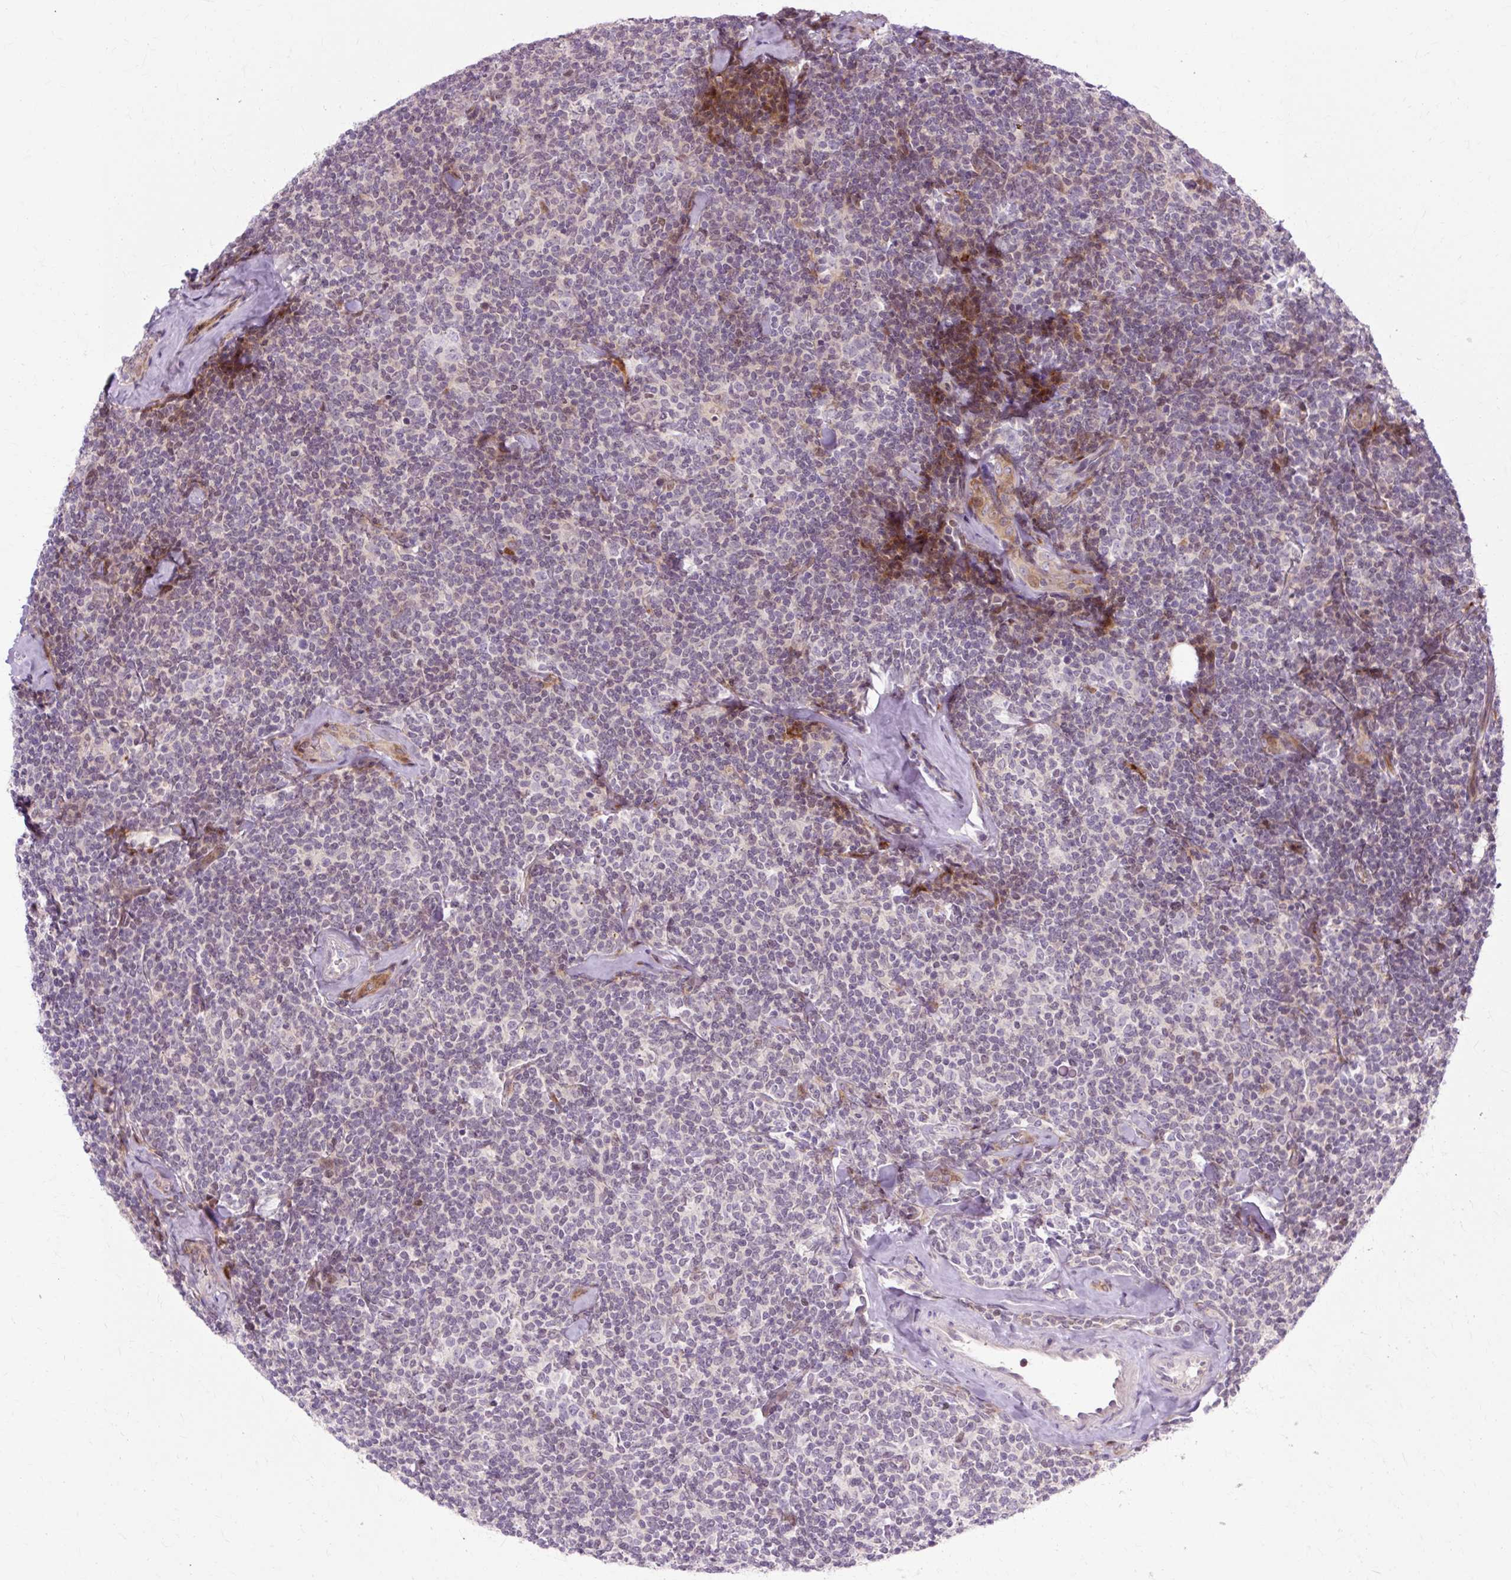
{"staining": {"intensity": "negative", "quantity": "none", "location": "none"}, "tissue": "lymphoma", "cell_type": "Tumor cells", "image_type": "cancer", "snomed": [{"axis": "morphology", "description": "Malignant lymphoma, non-Hodgkin's type, Low grade"}, {"axis": "topography", "description": "Lymph node"}], "caption": "An immunohistochemistry histopathology image of low-grade malignant lymphoma, non-Hodgkin's type is shown. There is no staining in tumor cells of low-grade malignant lymphoma, non-Hodgkin's type. Nuclei are stained in blue.", "gene": "ZNF35", "patient": {"sex": "female", "age": 56}}